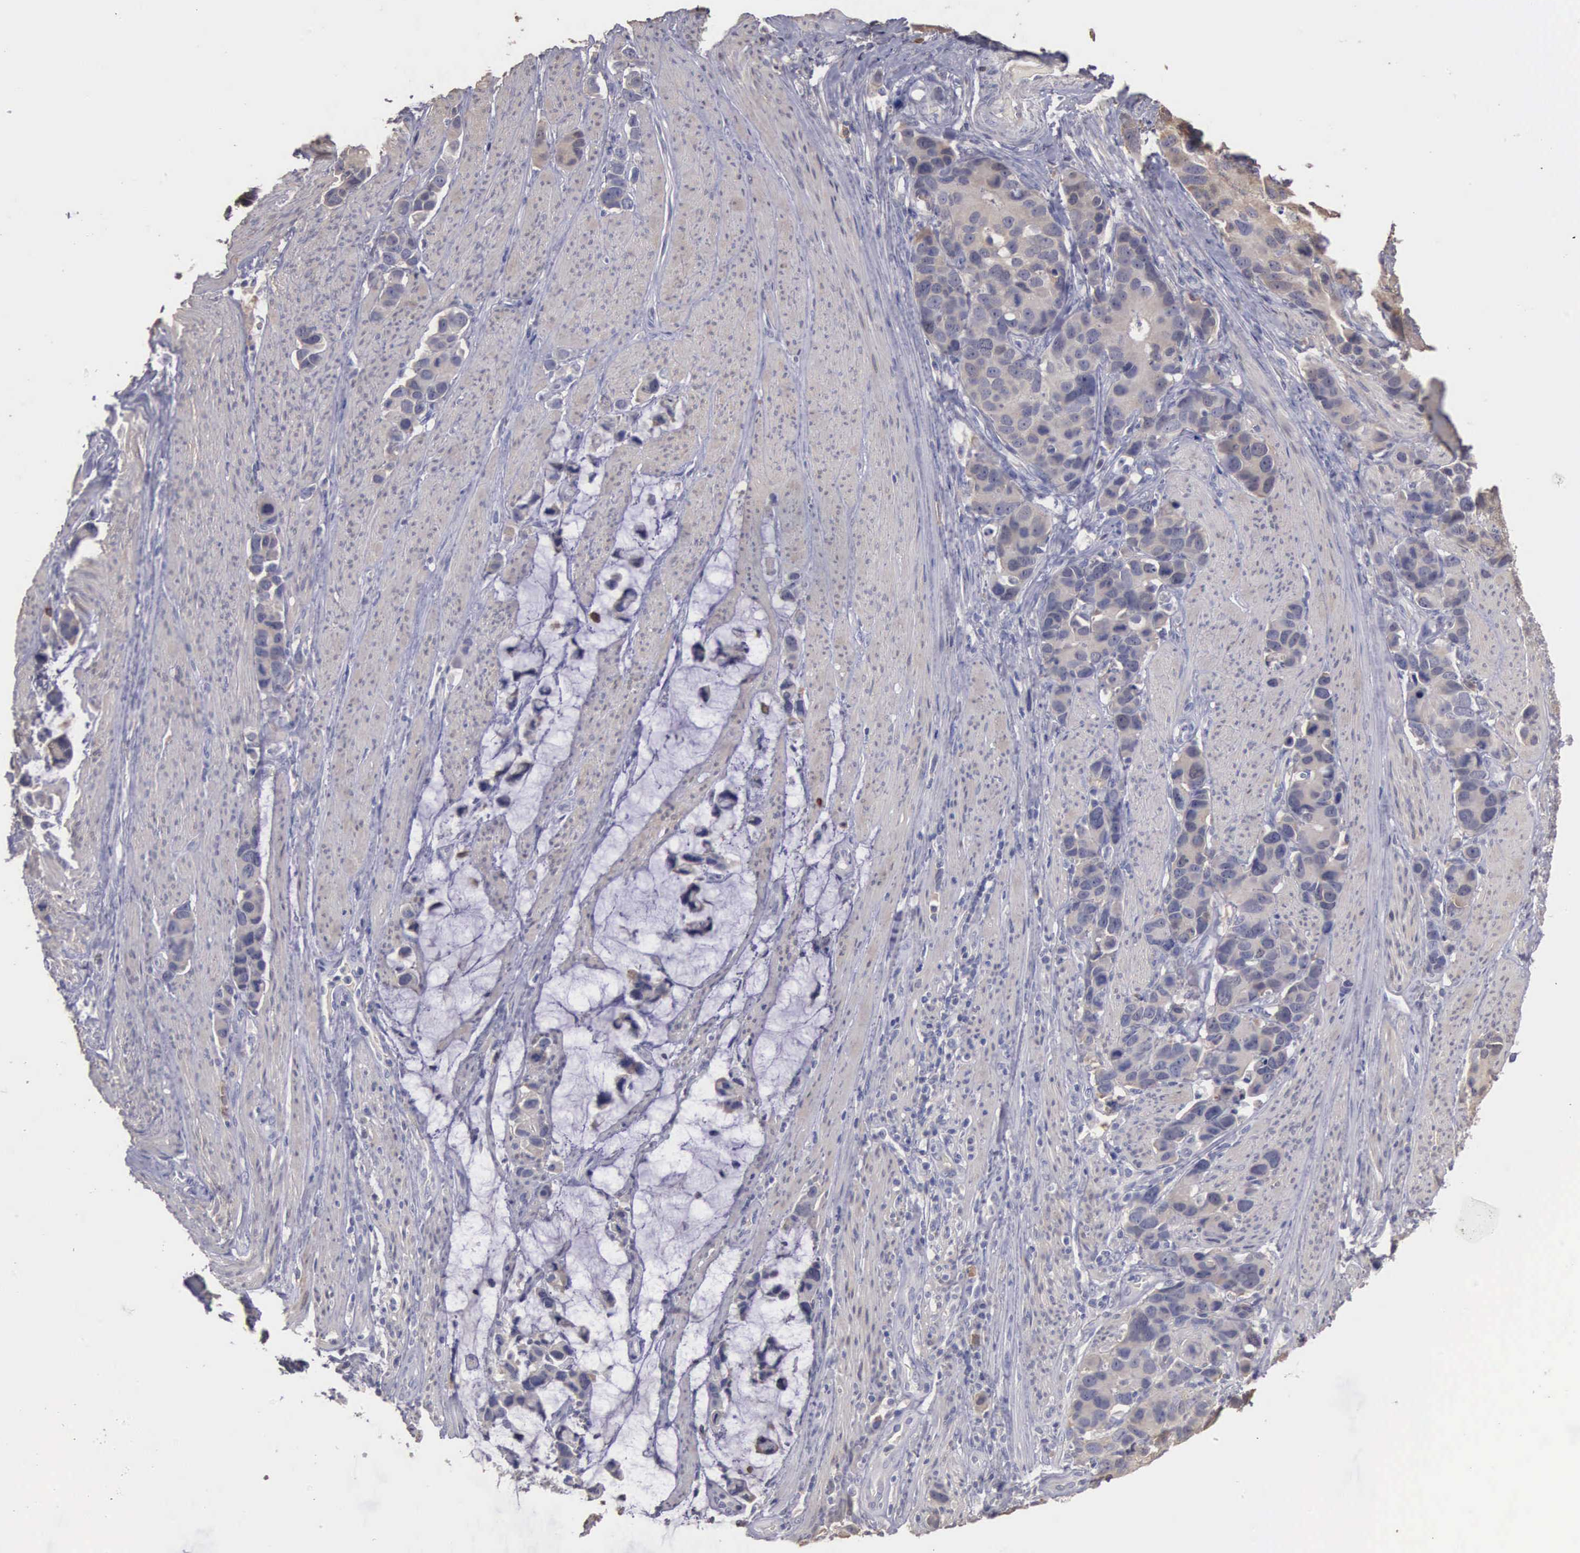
{"staining": {"intensity": "weak", "quantity": "25%-75%", "location": "cytoplasmic/membranous"}, "tissue": "stomach cancer", "cell_type": "Tumor cells", "image_type": "cancer", "snomed": [{"axis": "morphology", "description": "Adenocarcinoma, NOS"}, {"axis": "topography", "description": "Stomach, upper"}], "caption": "Brown immunohistochemical staining in human stomach cancer shows weak cytoplasmic/membranous expression in approximately 25%-75% of tumor cells.", "gene": "ENO3", "patient": {"sex": "male", "age": 71}}